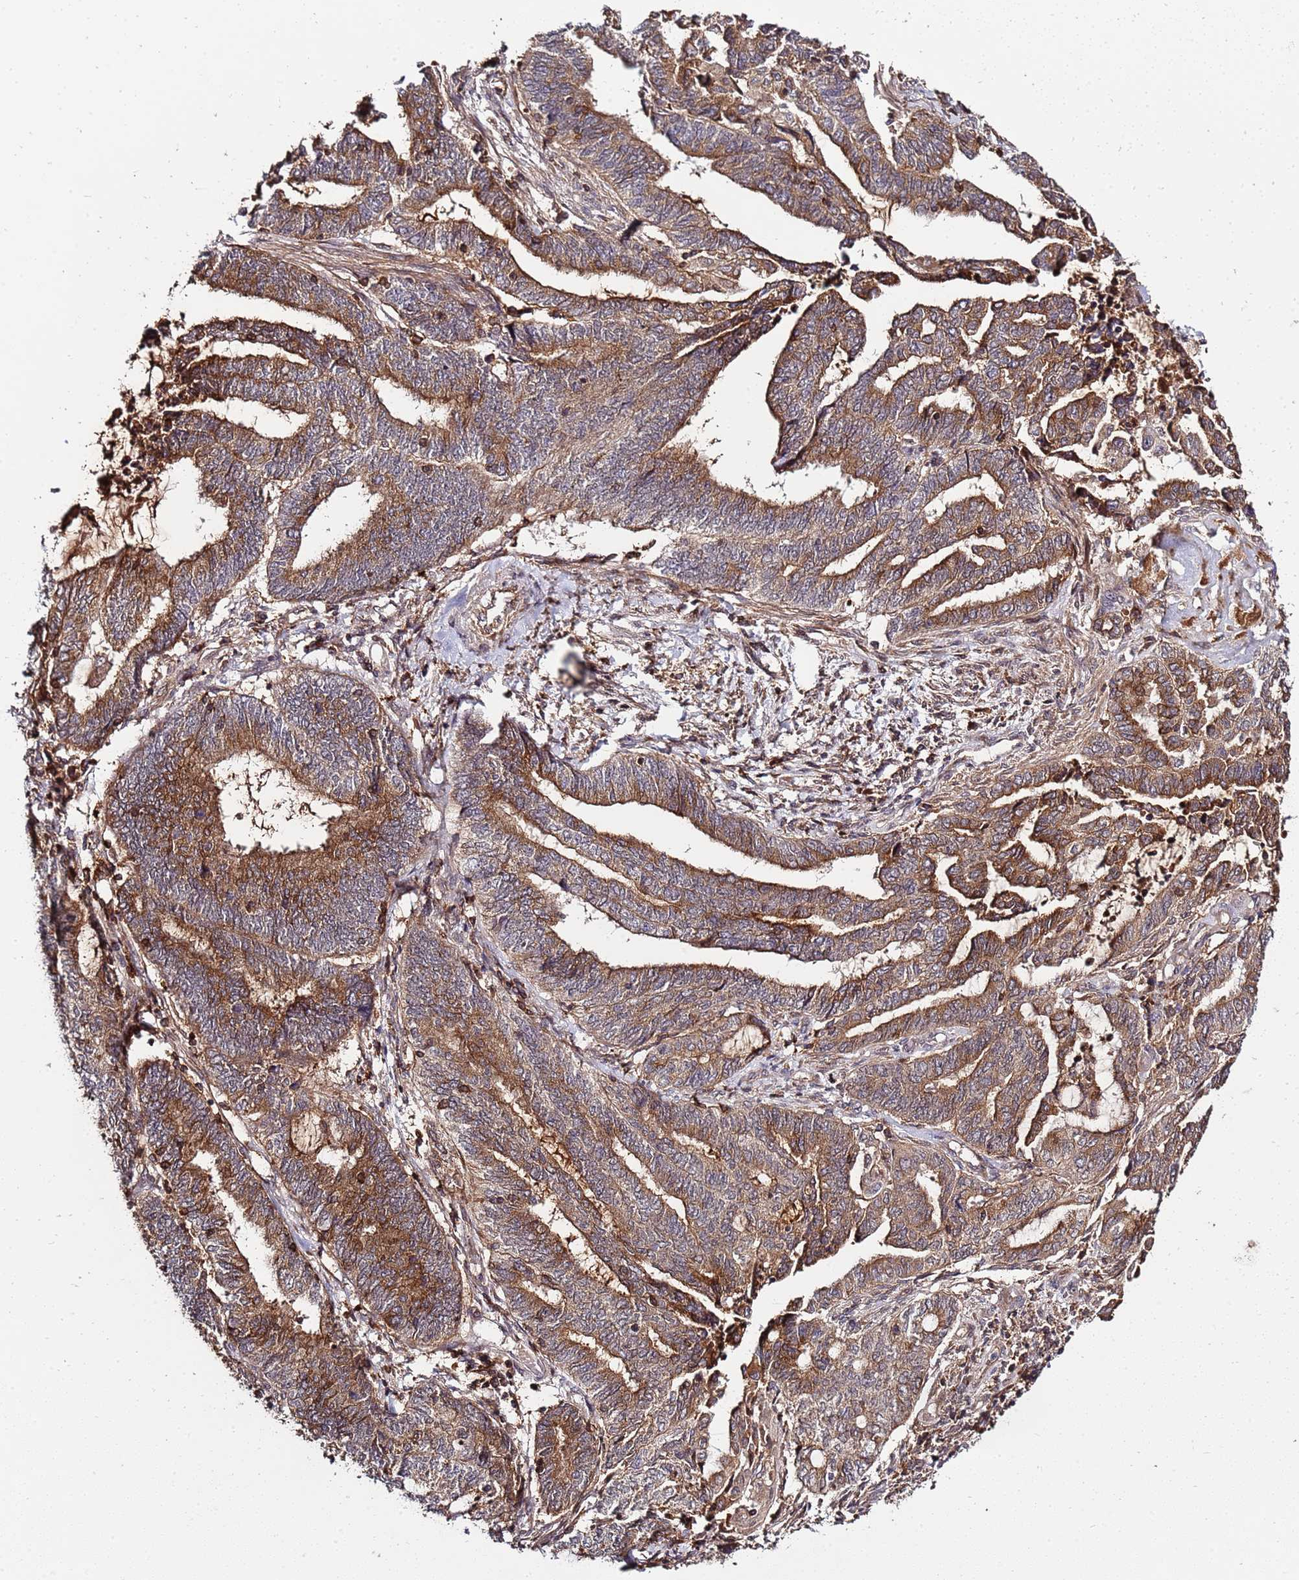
{"staining": {"intensity": "moderate", "quantity": ">75%", "location": "cytoplasmic/membranous"}, "tissue": "endometrial cancer", "cell_type": "Tumor cells", "image_type": "cancer", "snomed": [{"axis": "morphology", "description": "Adenocarcinoma, NOS"}, {"axis": "topography", "description": "Uterus"}, {"axis": "topography", "description": "Endometrium"}], "caption": "Endometrial adenocarcinoma stained for a protein (brown) shows moderate cytoplasmic/membranous positive positivity in approximately >75% of tumor cells.", "gene": "ZNF624", "patient": {"sex": "female", "age": 70}}